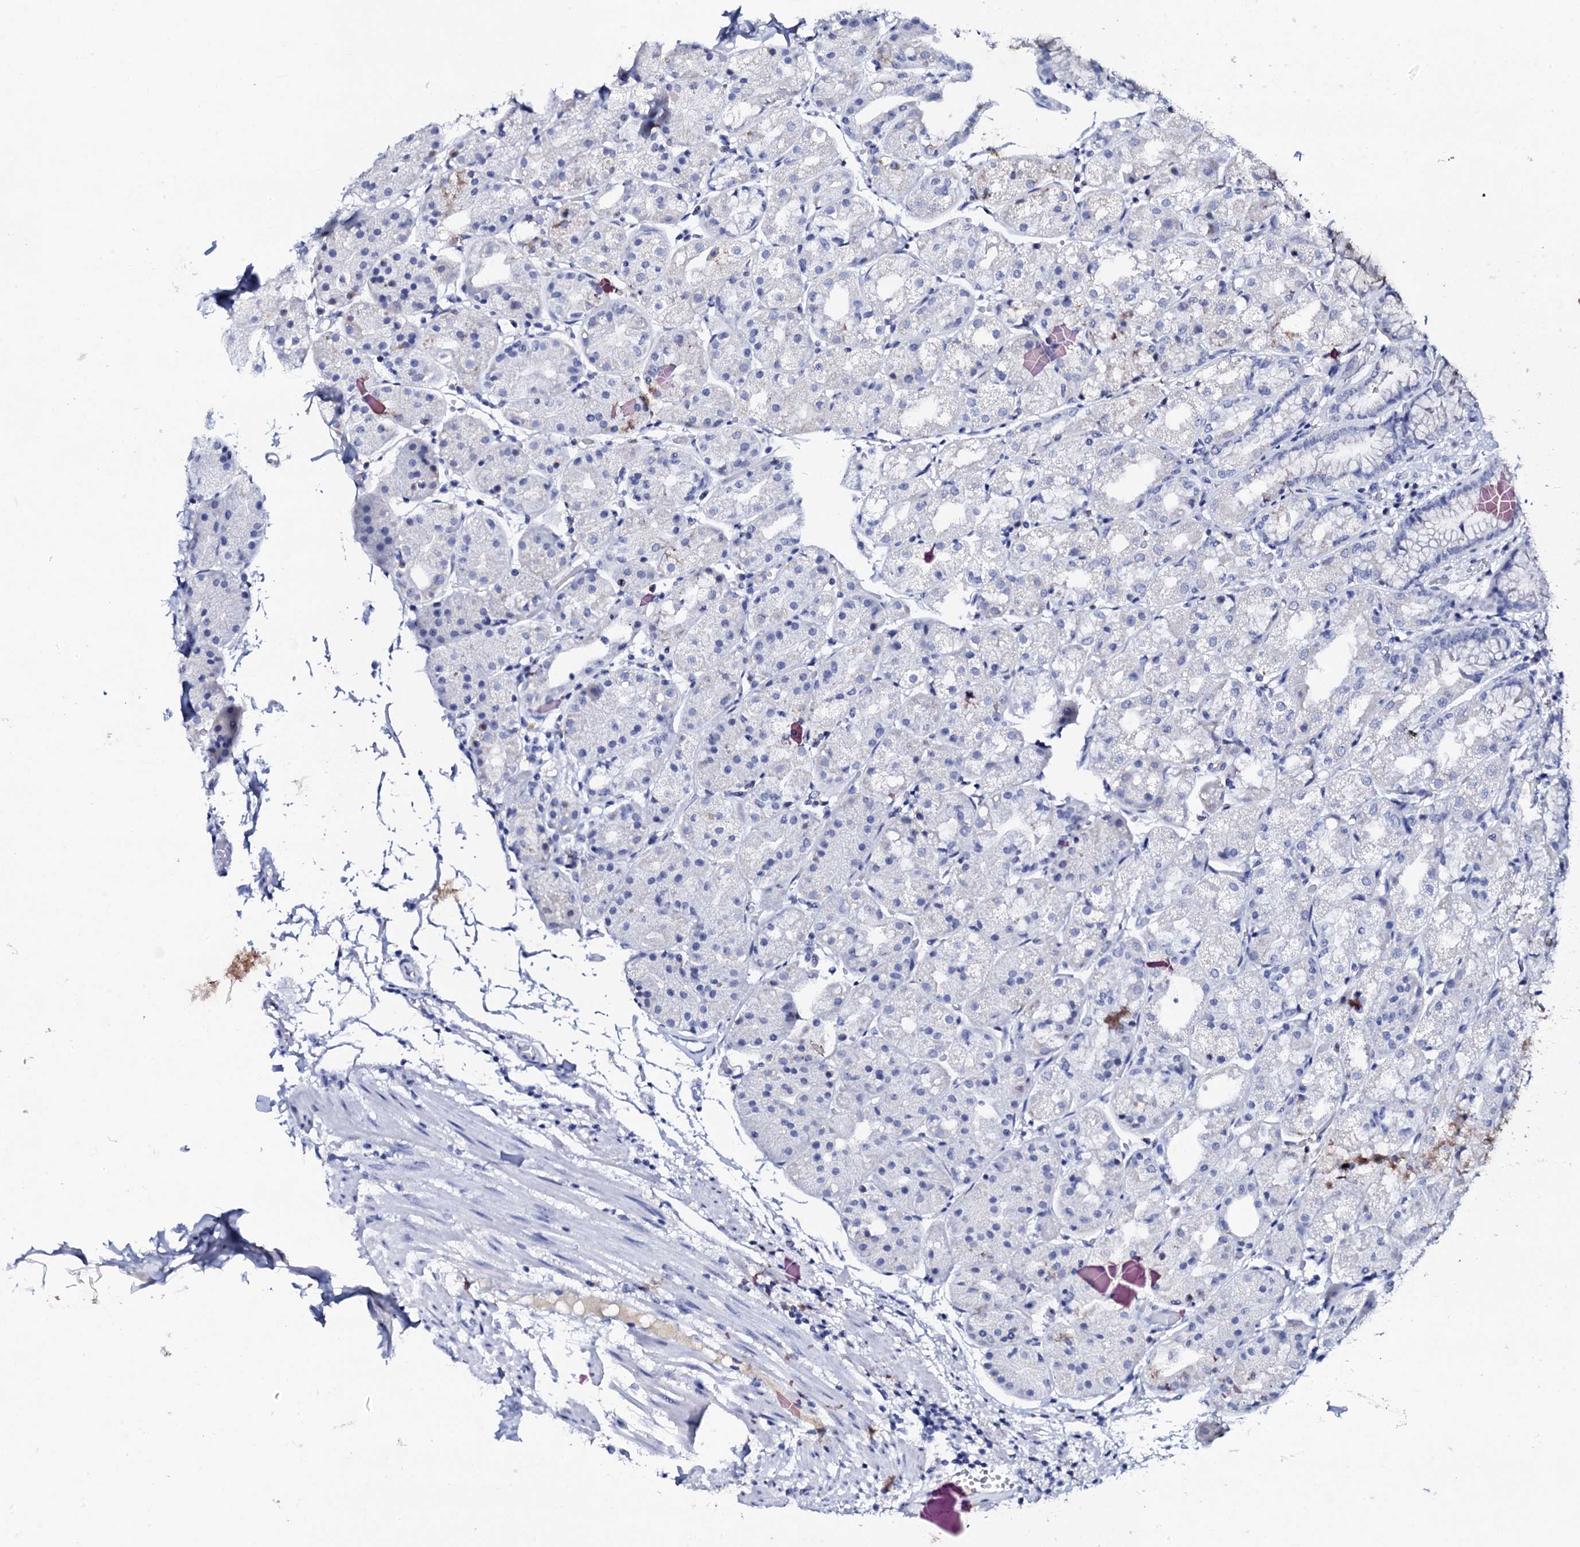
{"staining": {"intensity": "negative", "quantity": "none", "location": "none"}, "tissue": "stomach", "cell_type": "Glandular cells", "image_type": "normal", "snomed": [{"axis": "morphology", "description": "Normal tissue, NOS"}, {"axis": "topography", "description": "Stomach, upper"}], "caption": "Normal stomach was stained to show a protein in brown. There is no significant staining in glandular cells. (DAB immunohistochemistry with hematoxylin counter stain).", "gene": "FBXL16", "patient": {"sex": "male", "age": 72}}